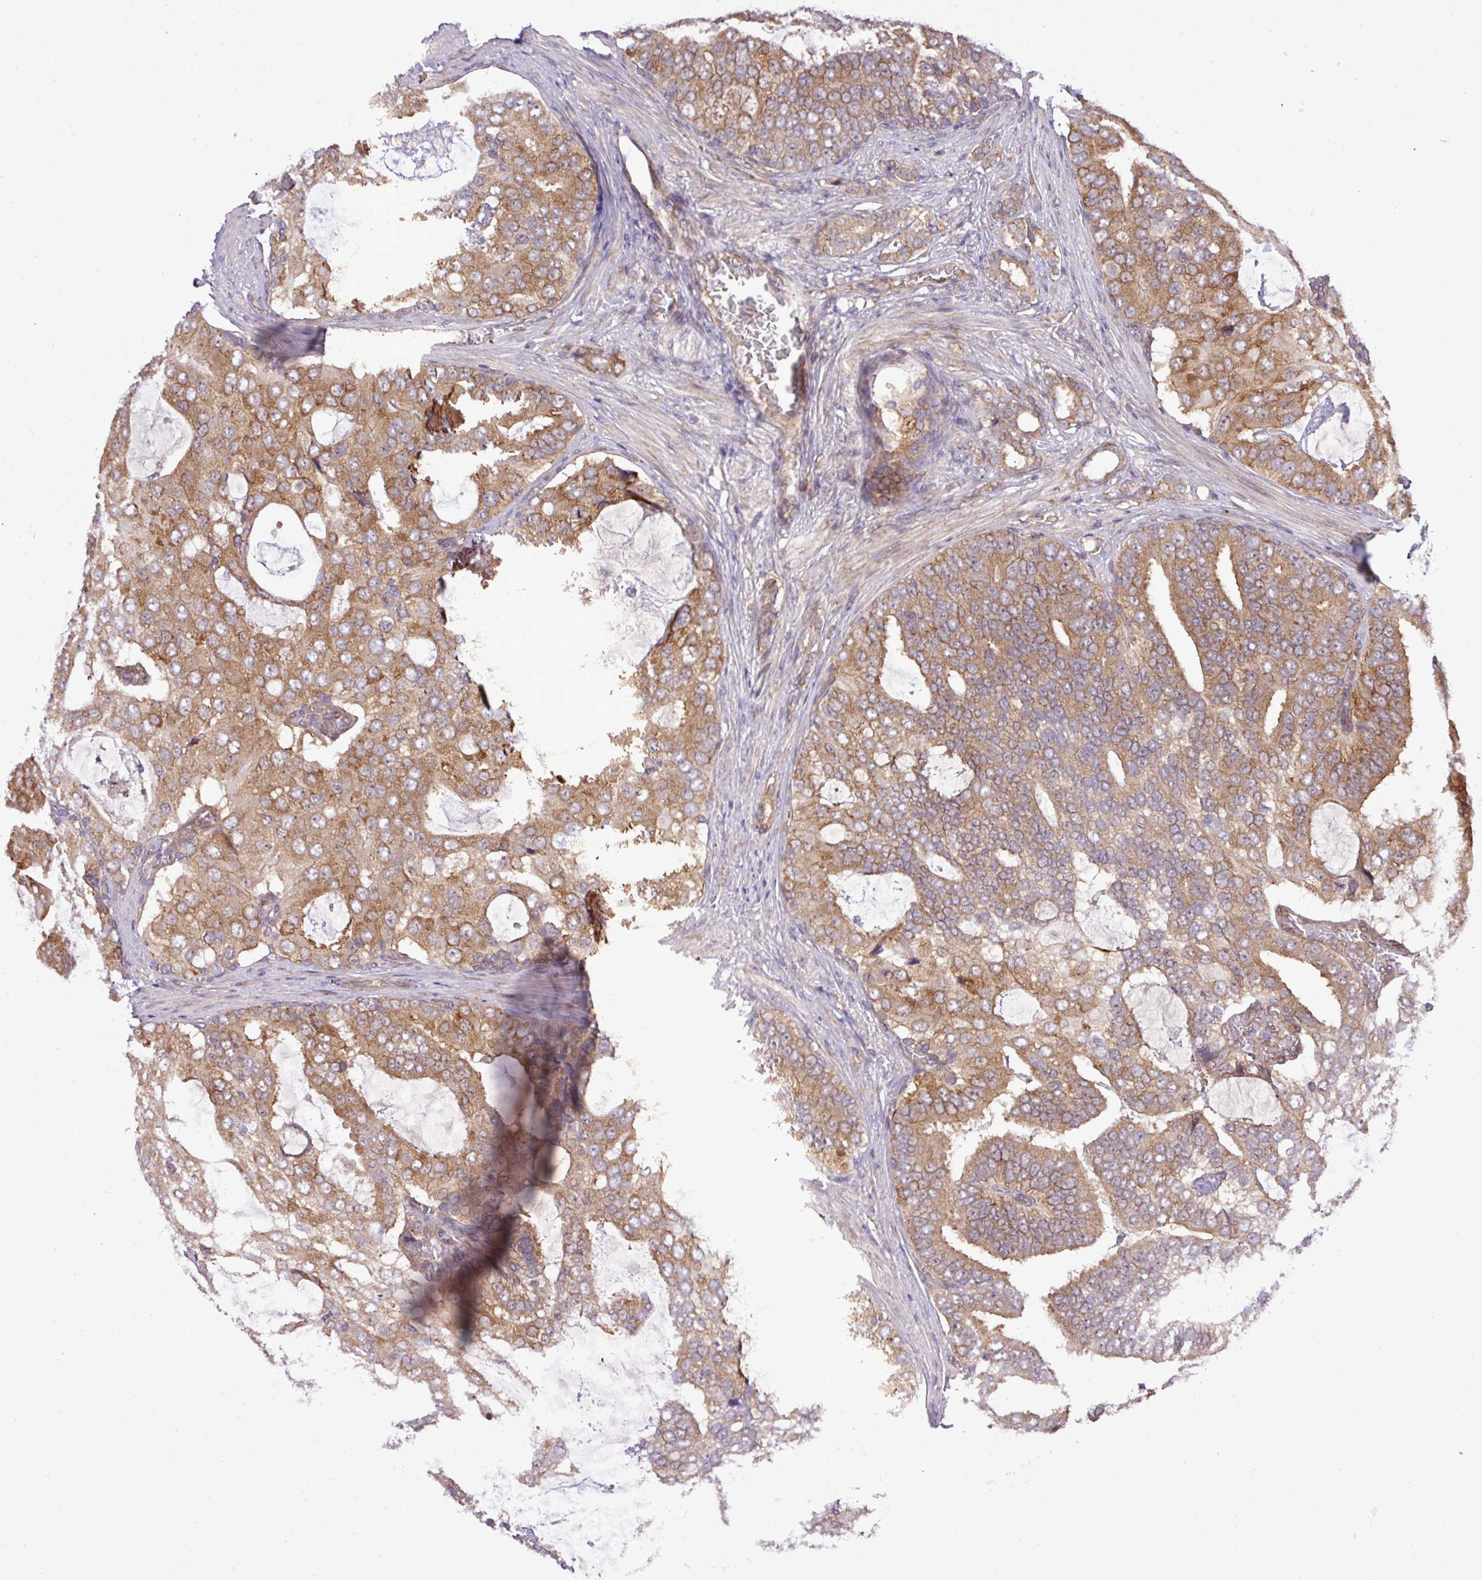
{"staining": {"intensity": "moderate", "quantity": ">75%", "location": "cytoplasmic/membranous"}, "tissue": "prostate cancer", "cell_type": "Tumor cells", "image_type": "cancer", "snomed": [{"axis": "morphology", "description": "Adenocarcinoma, High grade"}, {"axis": "topography", "description": "Prostate"}], "caption": "This histopathology image demonstrates IHC staining of human prostate high-grade adenocarcinoma, with medium moderate cytoplasmic/membranous positivity in about >75% of tumor cells.", "gene": "FAM222B", "patient": {"sex": "male", "age": 55}}